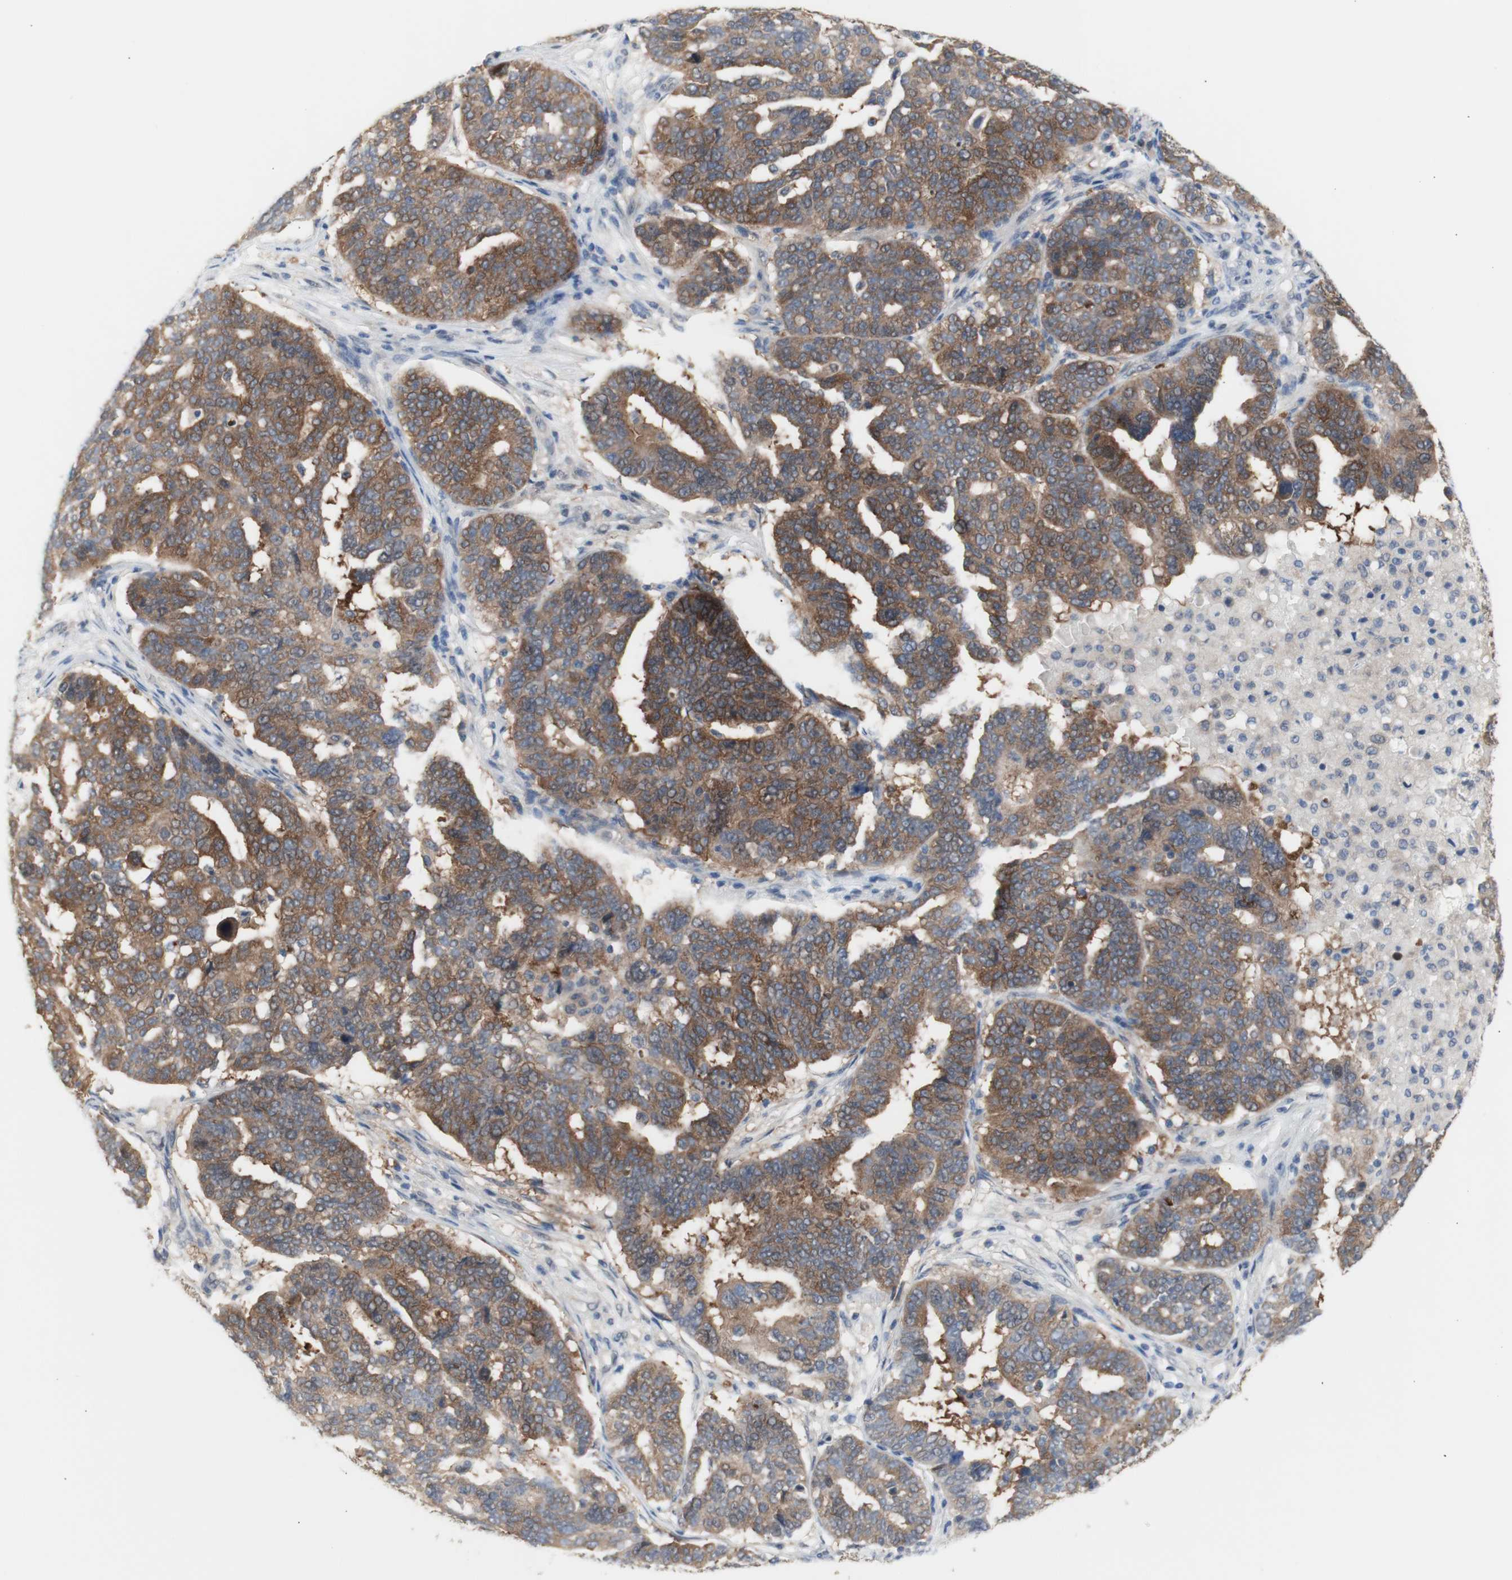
{"staining": {"intensity": "moderate", "quantity": ">75%", "location": "cytoplasmic/membranous"}, "tissue": "ovarian cancer", "cell_type": "Tumor cells", "image_type": "cancer", "snomed": [{"axis": "morphology", "description": "Cystadenocarcinoma, serous, NOS"}, {"axis": "topography", "description": "Ovary"}], "caption": "IHC of ovarian serous cystadenocarcinoma exhibits medium levels of moderate cytoplasmic/membranous expression in approximately >75% of tumor cells.", "gene": "PRMT5", "patient": {"sex": "female", "age": 59}}